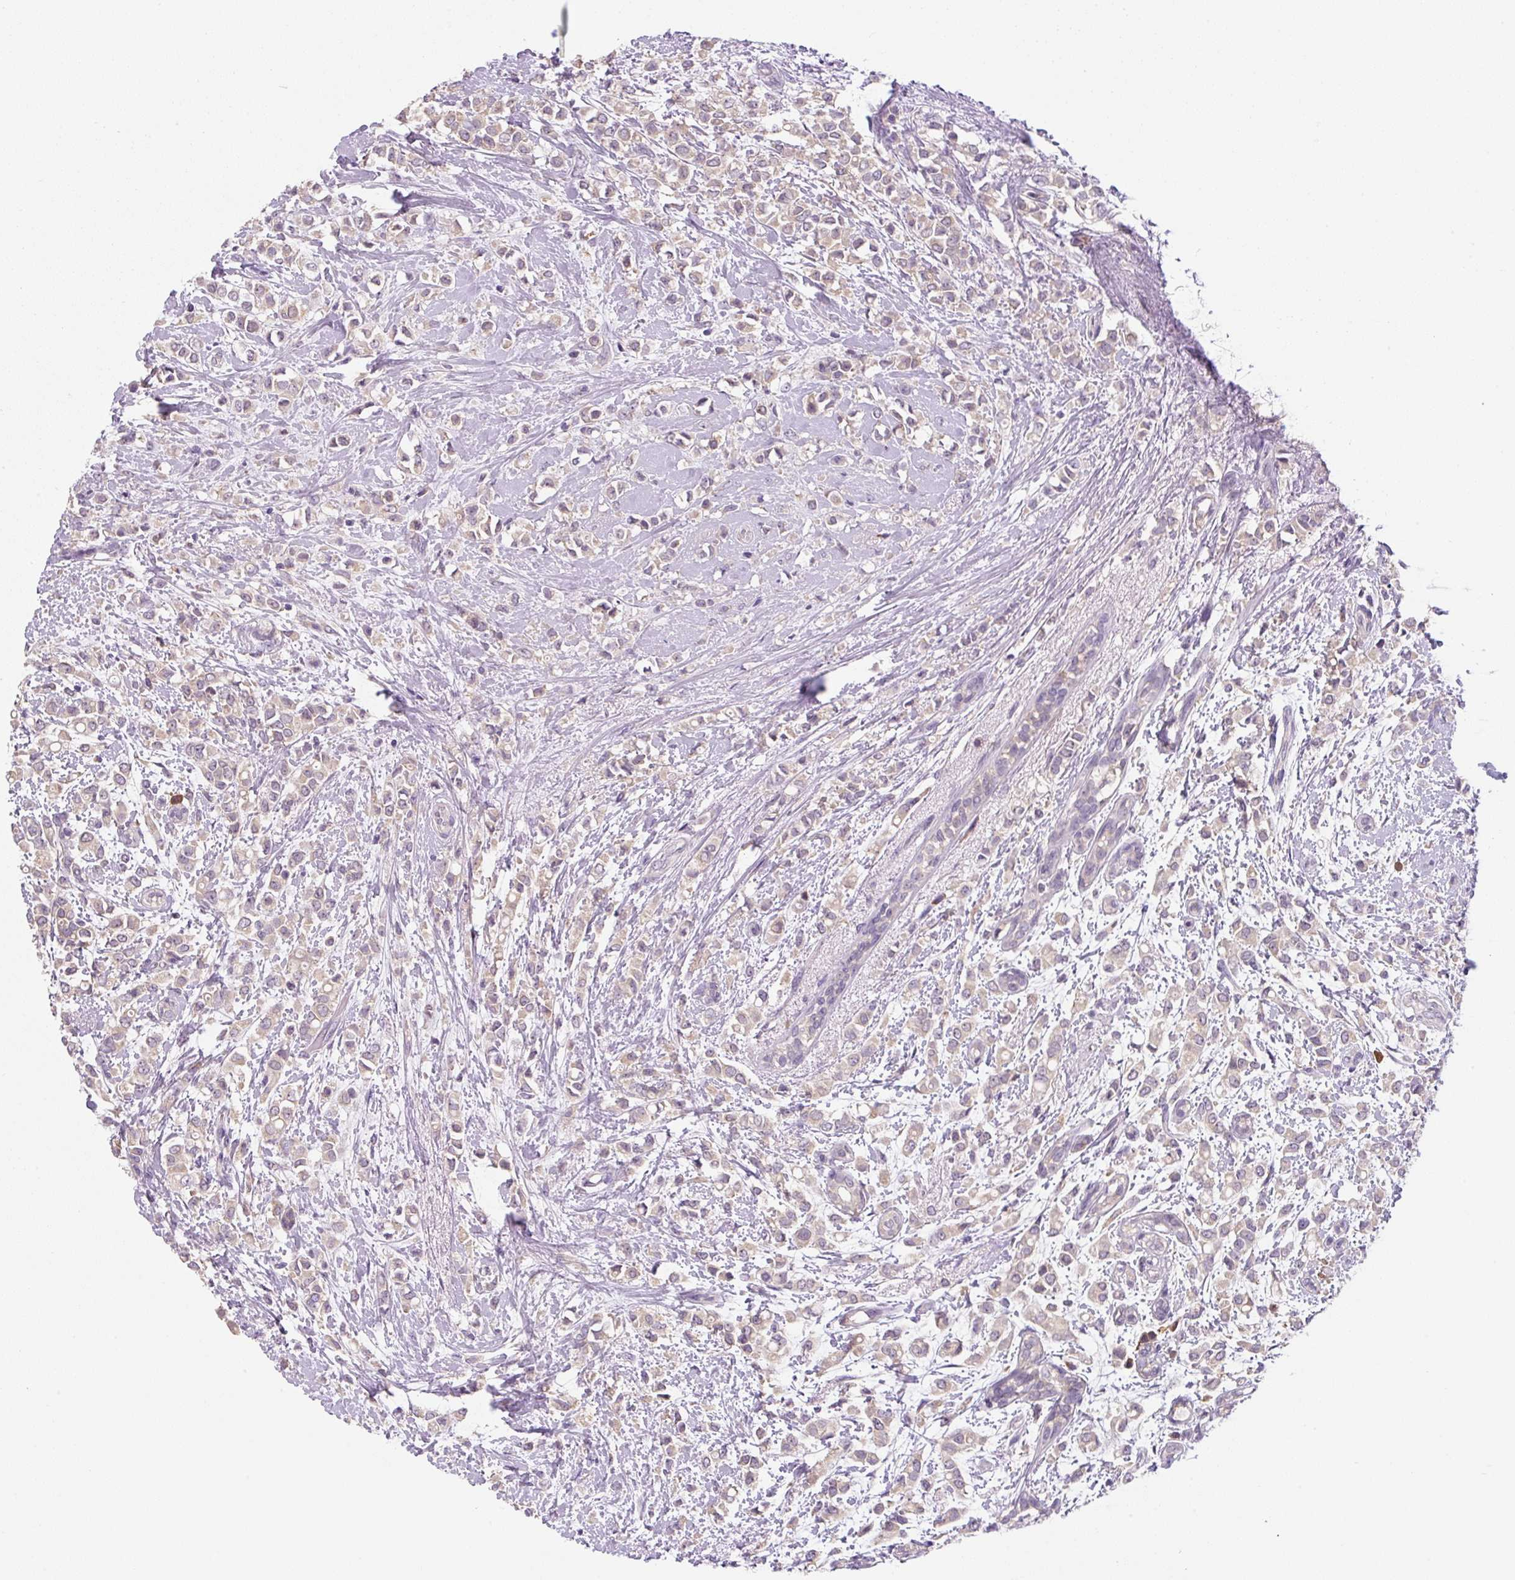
{"staining": {"intensity": "weak", "quantity": "25%-75%", "location": "cytoplasmic/membranous"}, "tissue": "breast cancer", "cell_type": "Tumor cells", "image_type": "cancer", "snomed": [{"axis": "morphology", "description": "Lobular carcinoma"}, {"axis": "topography", "description": "Breast"}], "caption": "IHC photomicrograph of lobular carcinoma (breast) stained for a protein (brown), which shows low levels of weak cytoplasmic/membranous expression in about 25%-75% of tumor cells.", "gene": "FZD5", "patient": {"sex": "female", "age": 68}}